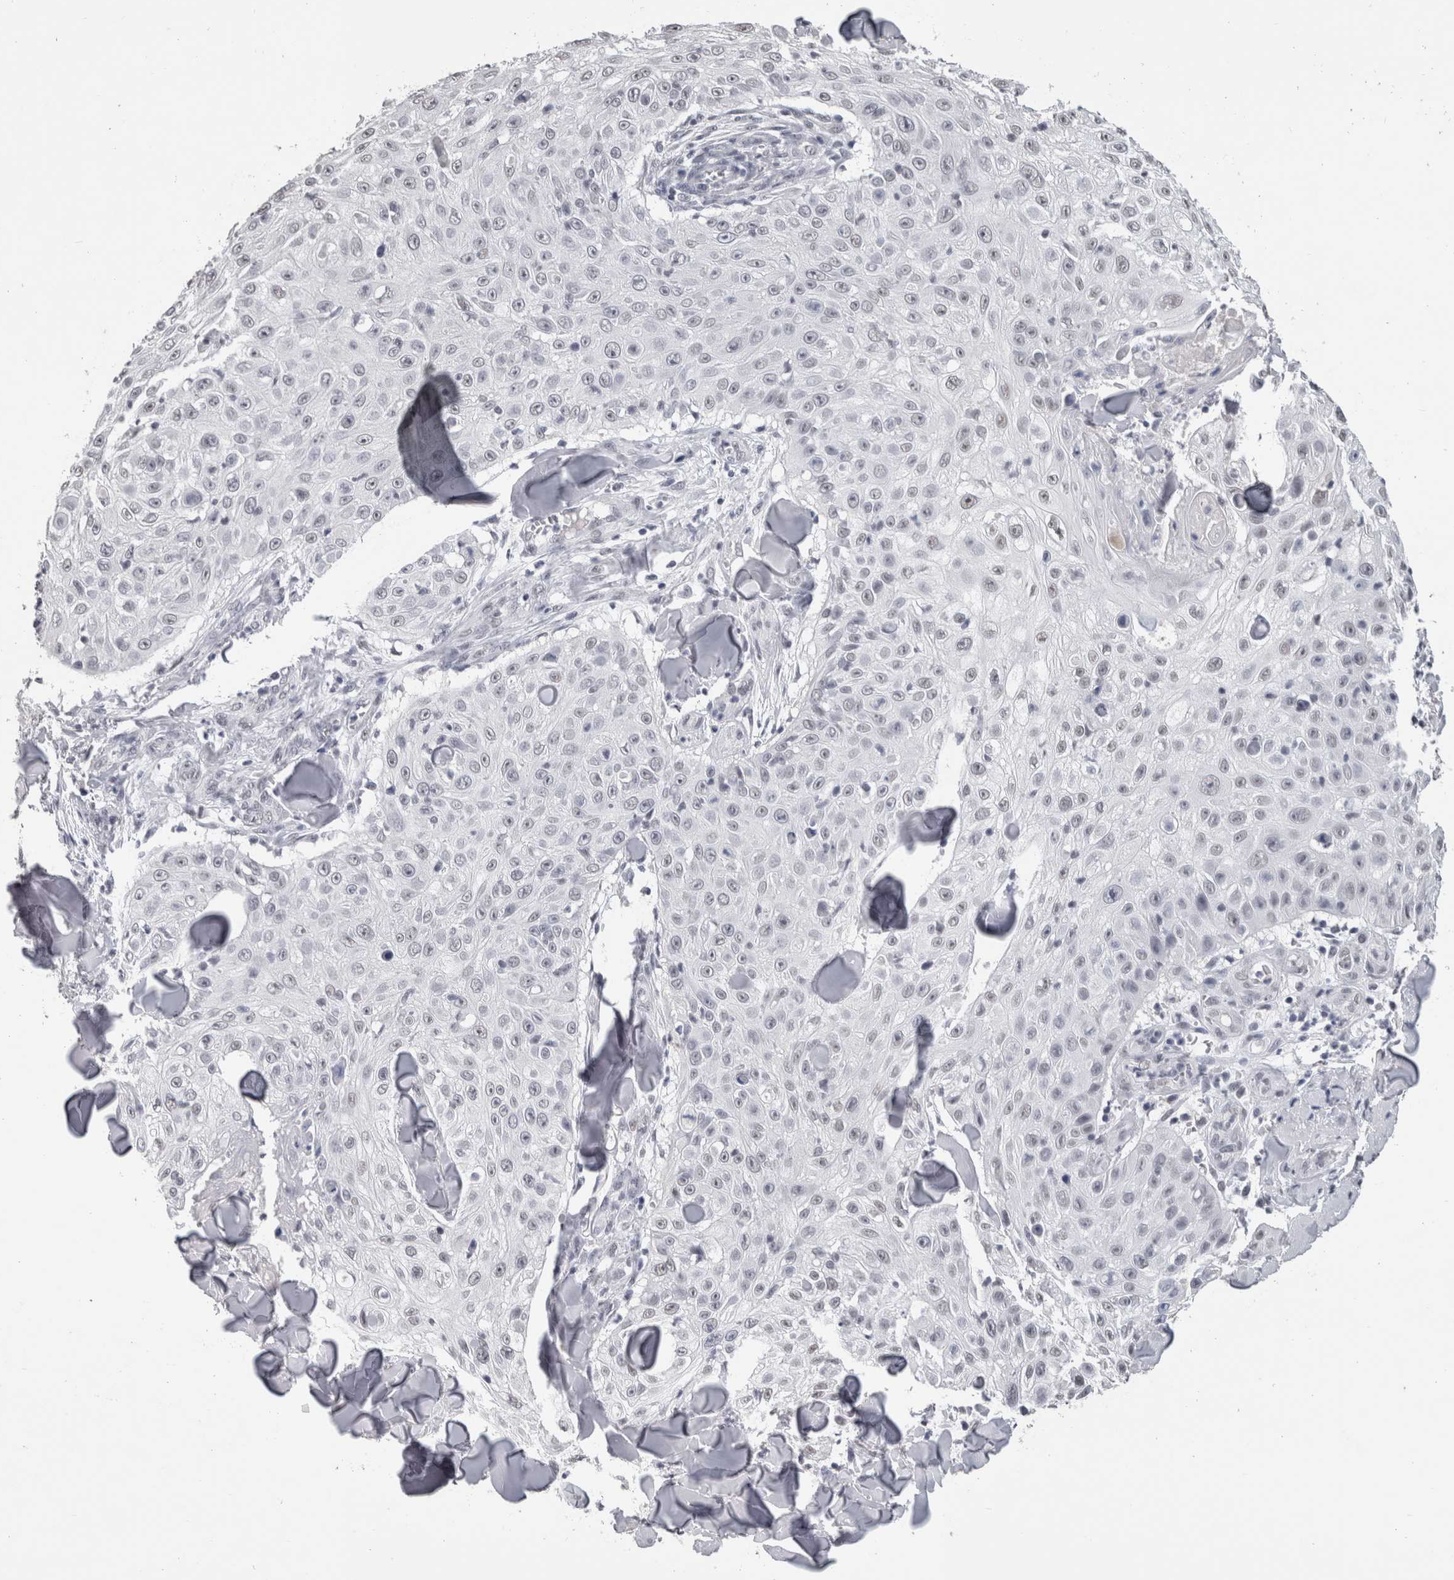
{"staining": {"intensity": "negative", "quantity": "none", "location": "none"}, "tissue": "skin cancer", "cell_type": "Tumor cells", "image_type": "cancer", "snomed": [{"axis": "morphology", "description": "Squamous cell carcinoma, NOS"}, {"axis": "topography", "description": "Skin"}], "caption": "This micrograph is of skin squamous cell carcinoma stained with immunohistochemistry to label a protein in brown with the nuclei are counter-stained blue. There is no positivity in tumor cells.", "gene": "DDX17", "patient": {"sex": "male", "age": 86}}